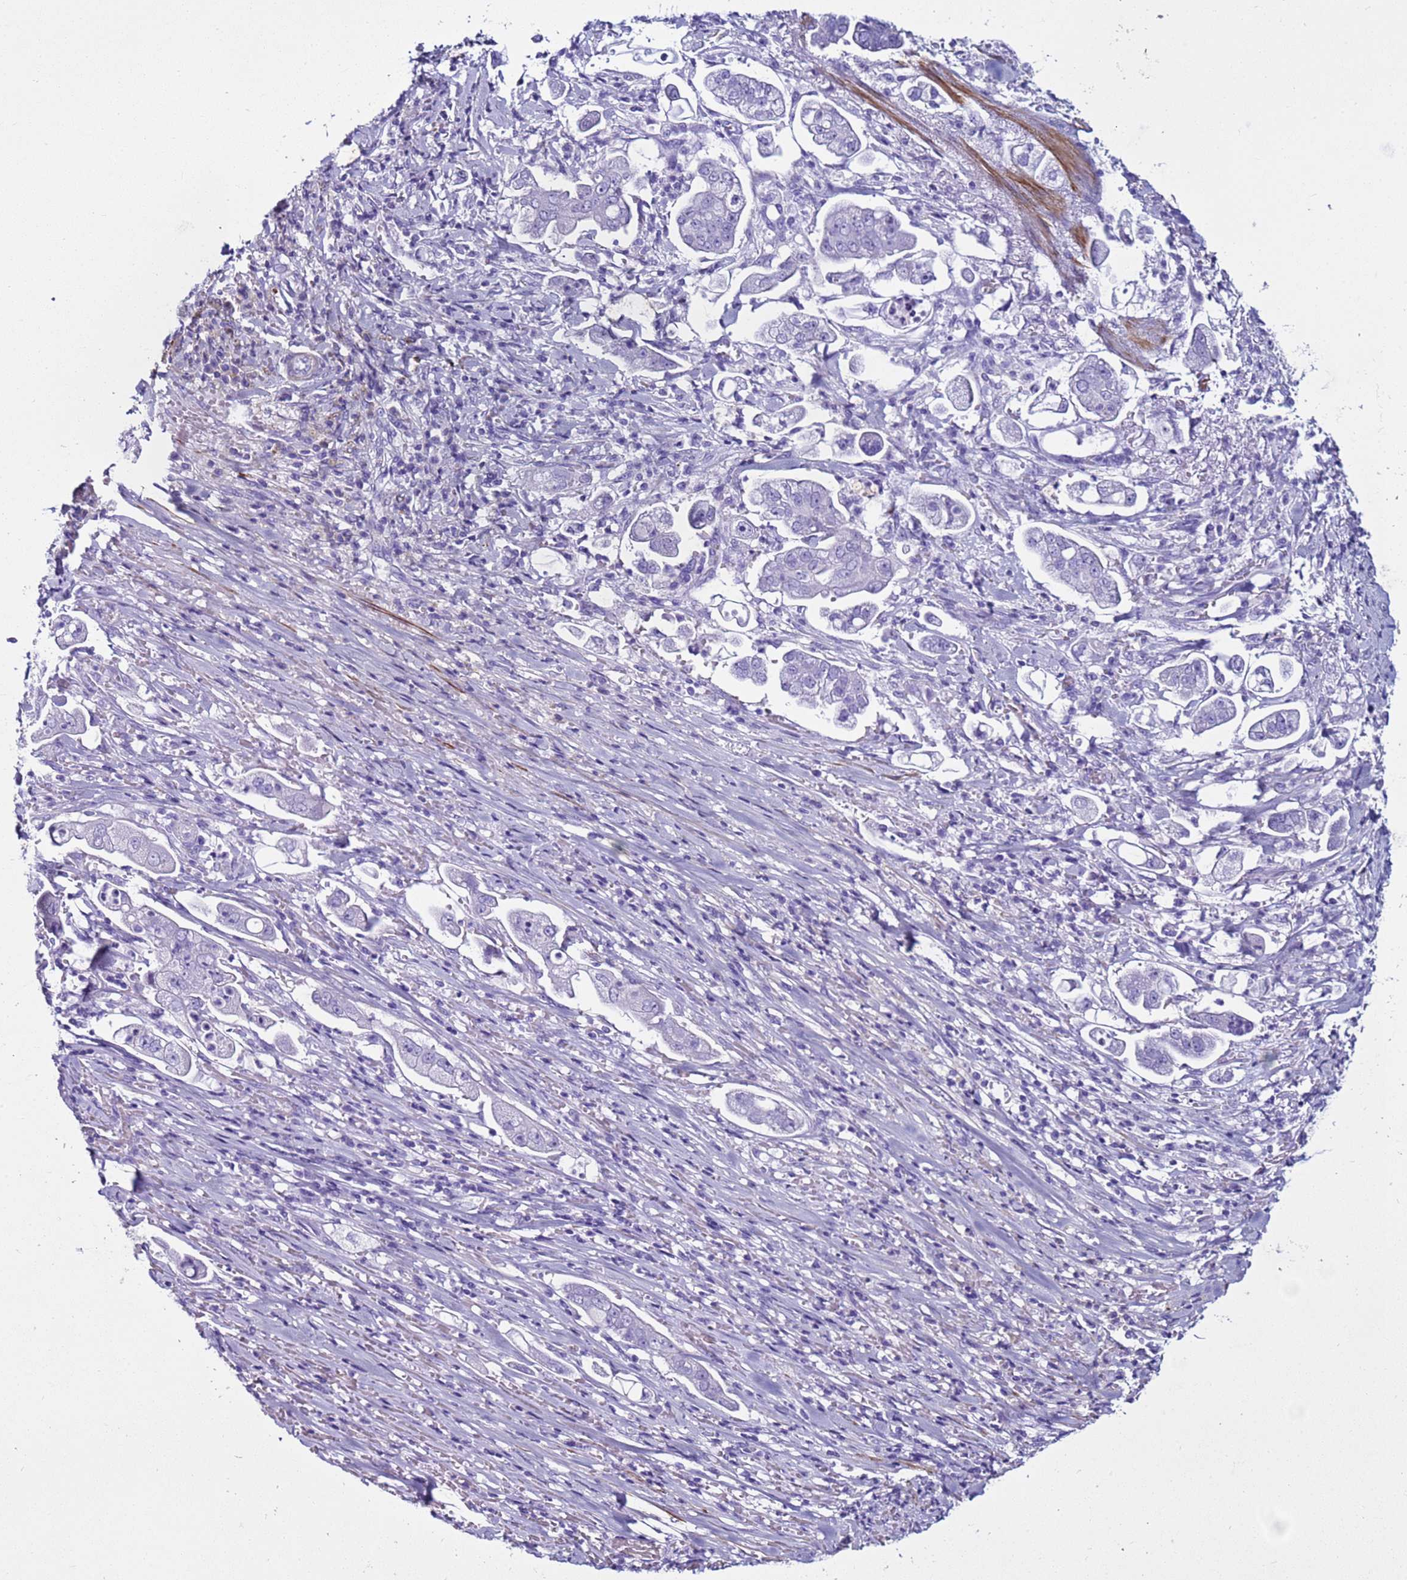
{"staining": {"intensity": "negative", "quantity": "none", "location": "none"}, "tissue": "stomach cancer", "cell_type": "Tumor cells", "image_type": "cancer", "snomed": [{"axis": "morphology", "description": "Adenocarcinoma, NOS"}, {"axis": "topography", "description": "Stomach"}], "caption": "DAB immunohistochemical staining of human stomach adenocarcinoma demonstrates no significant expression in tumor cells.", "gene": "LCMT1", "patient": {"sex": "male", "age": 62}}